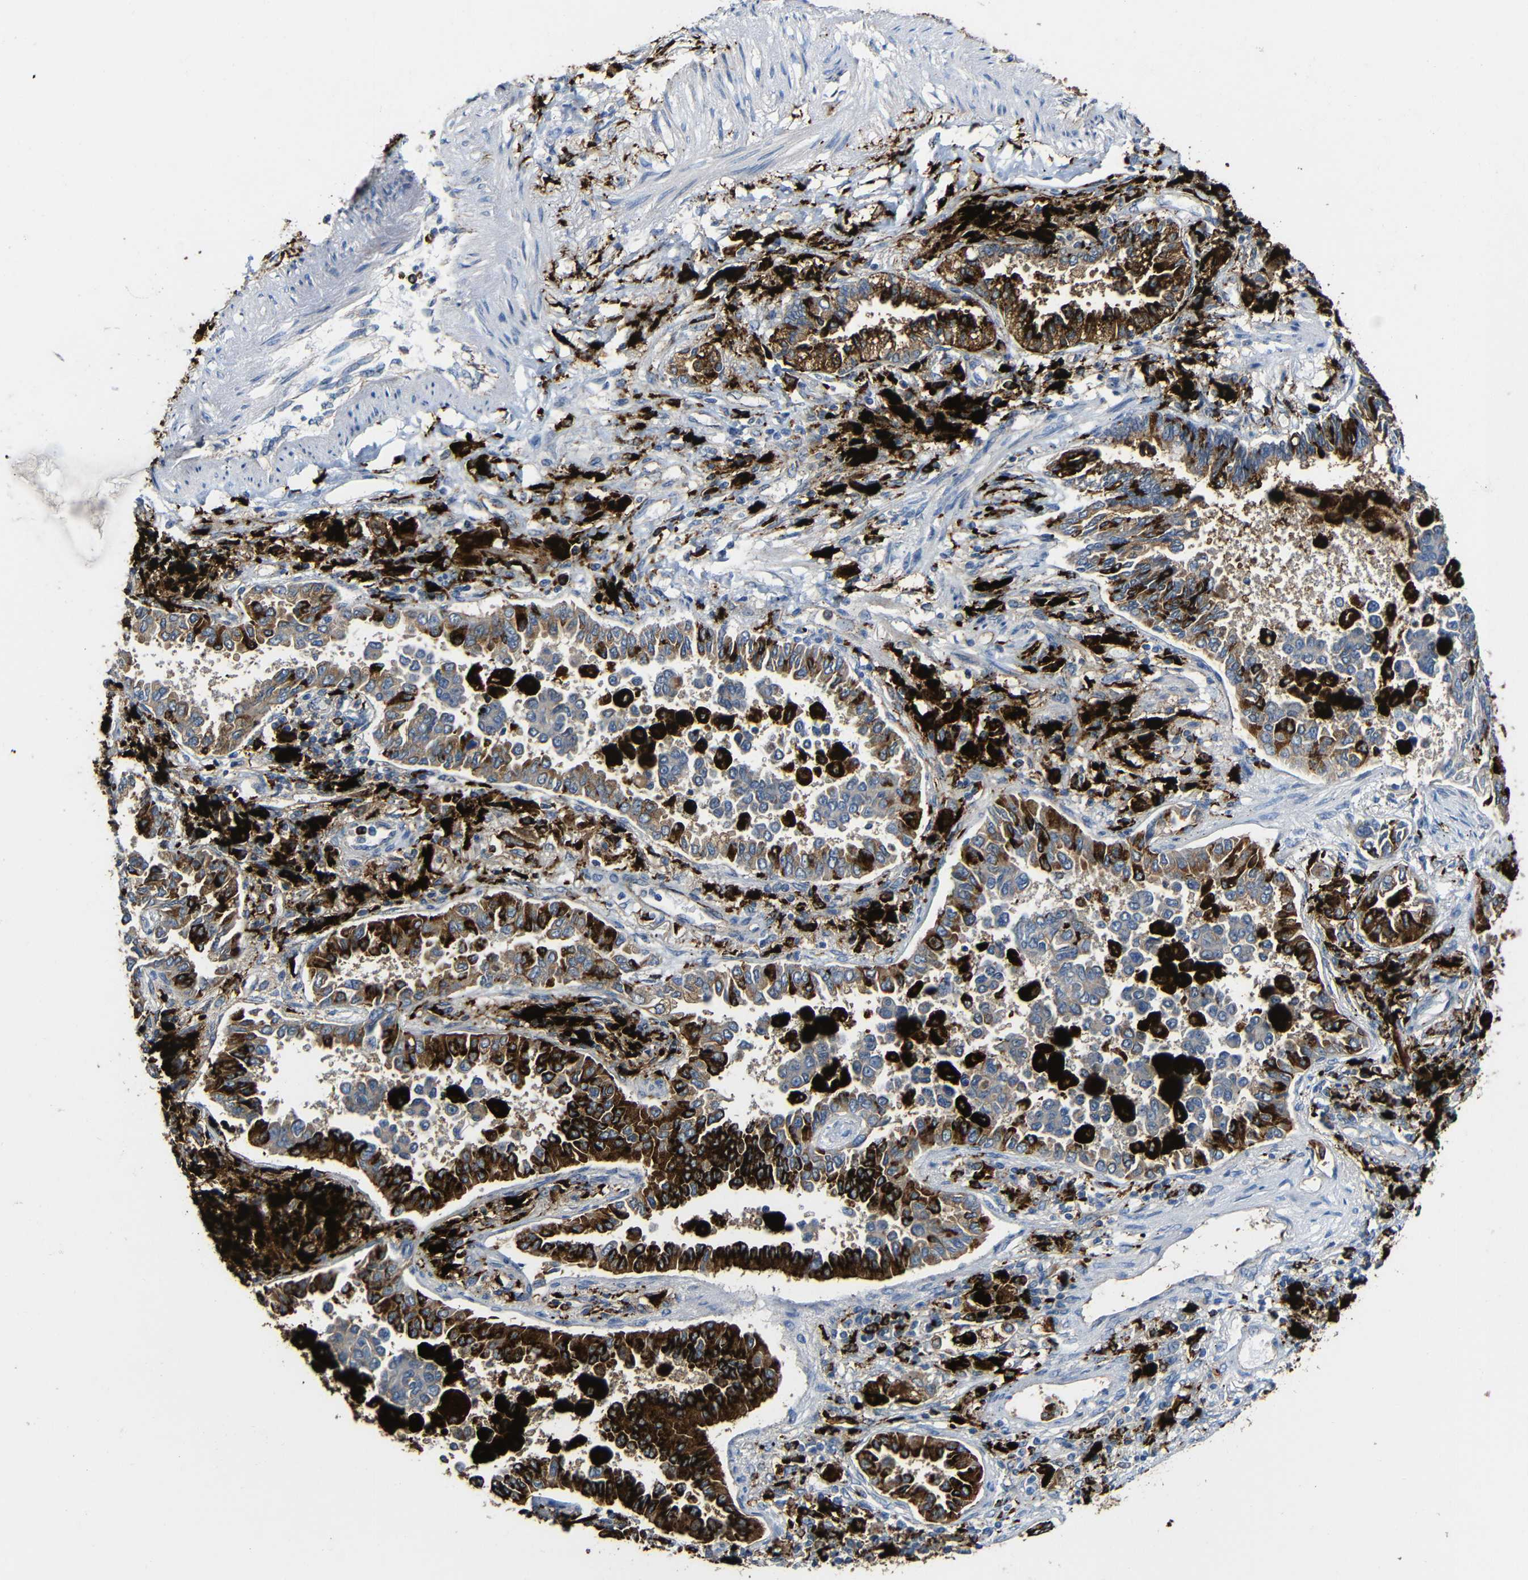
{"staining": {"intensity": "strong", "quantity": ">75%", "location": "cytoplasmic/membranous"}, "tissue": "lung cancer", "cell_type": "Tumor cells", "image_type": "cancer", "snomed": [{"axis": "morphology", "description": "Normal tissue, NOS"}, {"axis": "morphology", "description": "Adenocarcinoma, NOS"}, {"axis": "topography", "description": "Lung"}], "caption": "Adenocarcinoma (lung) stained with DAB (3,3'-diaminobenzidine) immunohistochemistry displays high levels of strong cytoplasmic/membranous positivity in approximately >75% of tumor cells. (DAB (3,3'-diaminobenzidine) IHC, brown staining for protein, blue staining for nuclei).", "gene": "HLA-DMA", "patient": {"sex": "male", "age": 59}}